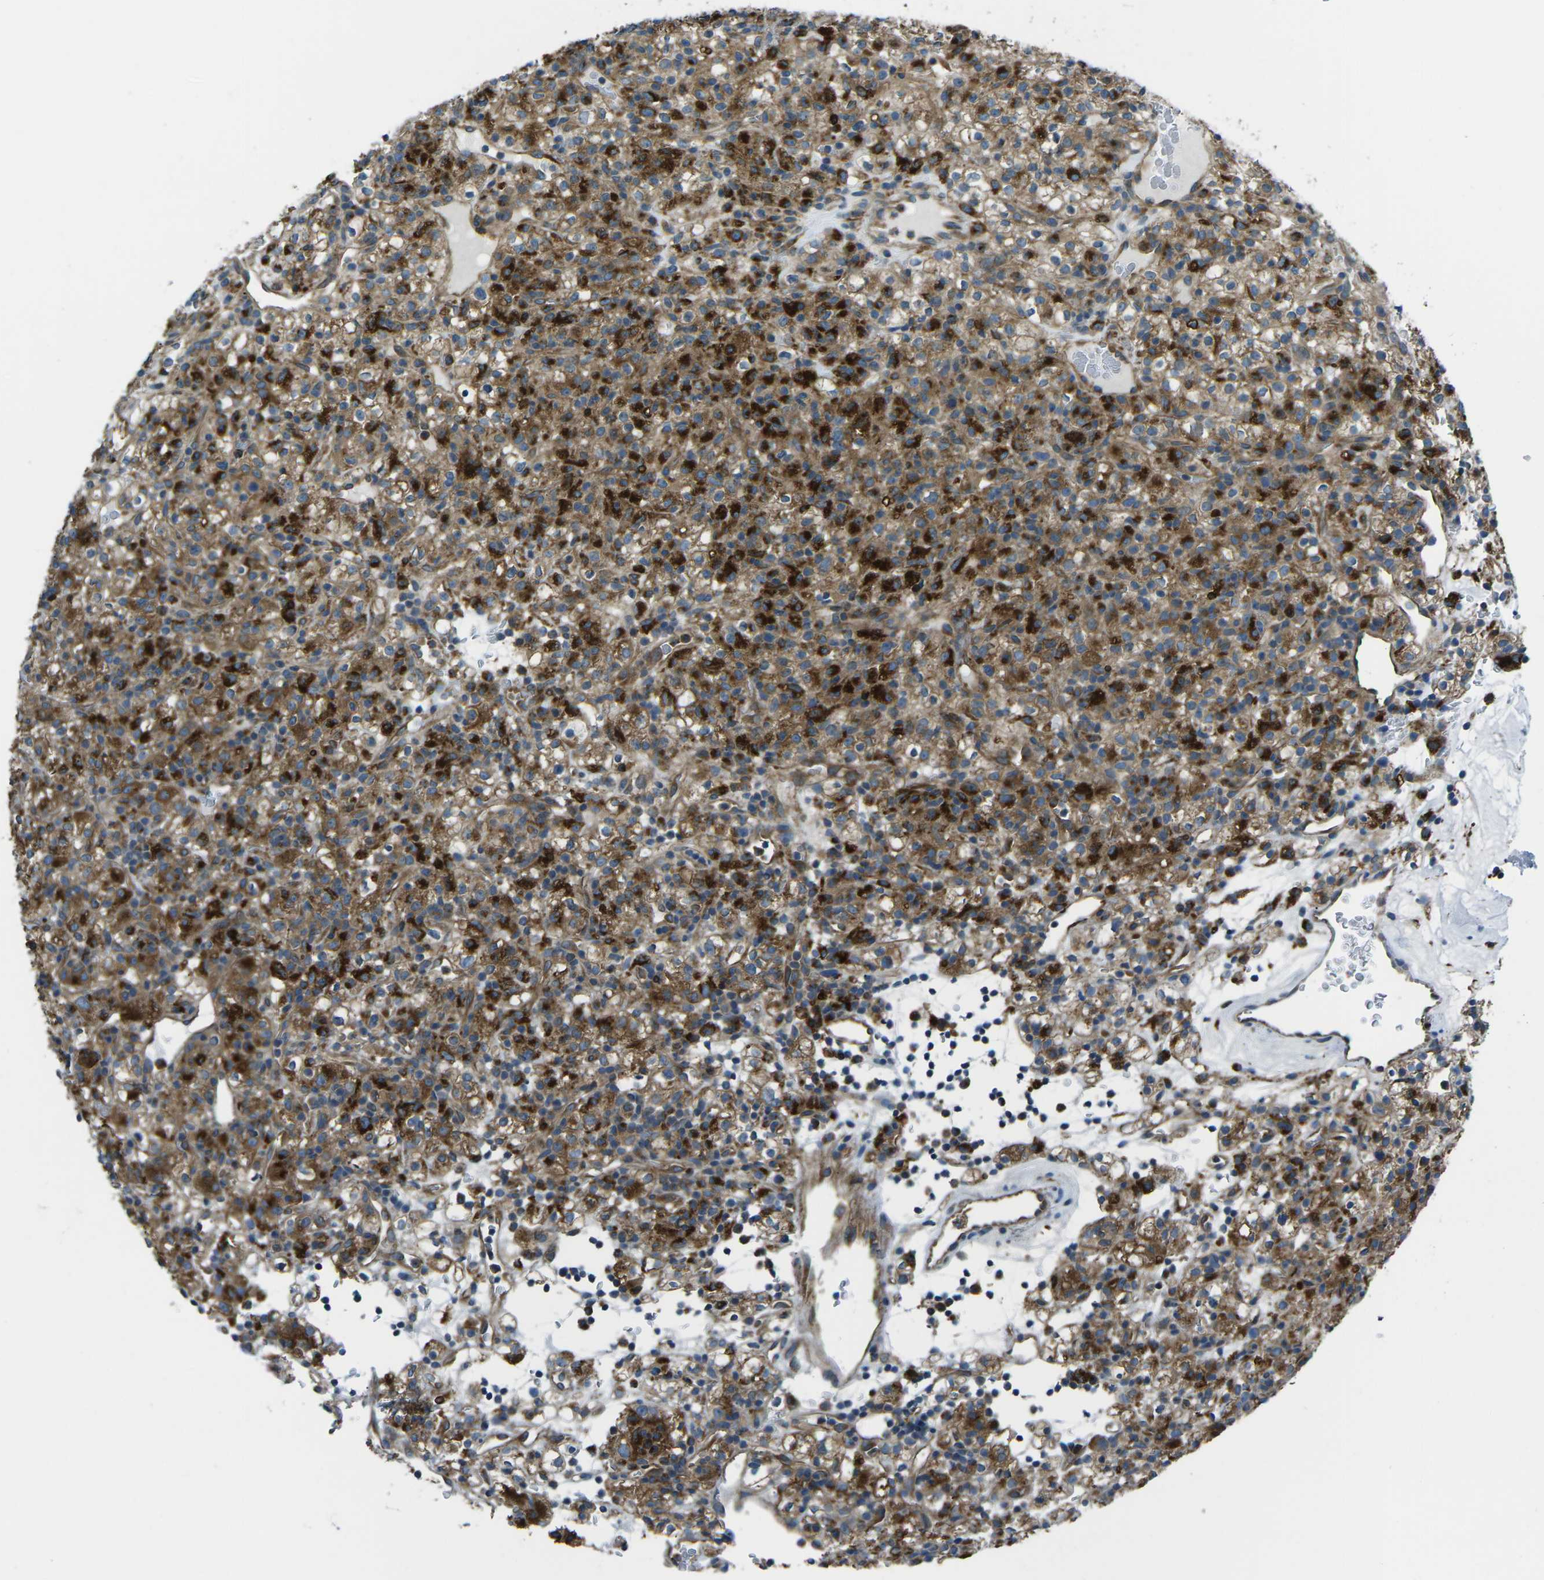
{"staining": {"intensity": "strong", "quantity": "25%-75%", "location": "cytoplasmic/membranous"}, "tissue": "renal cancer", "cell_type": "Tumor cells", "image_type": "cancer", "snomed": [{"axis": "morphology", "description": "Normal tissue, NOS"}, {"axis": "morphology", "description": "Adenocarcinoma, NOS"}, {"axis": "topography", "description": "Kidney"}], "caption": "About 25%-75% of tumor cells in renal cancer (adenocarcinoma) exhibit strong cytoplasmic/membranous protein expression as visualized by brown immunohistochemical staining.", "gene": "CDK17", "patient": {"sex": "female", "age": 72}}